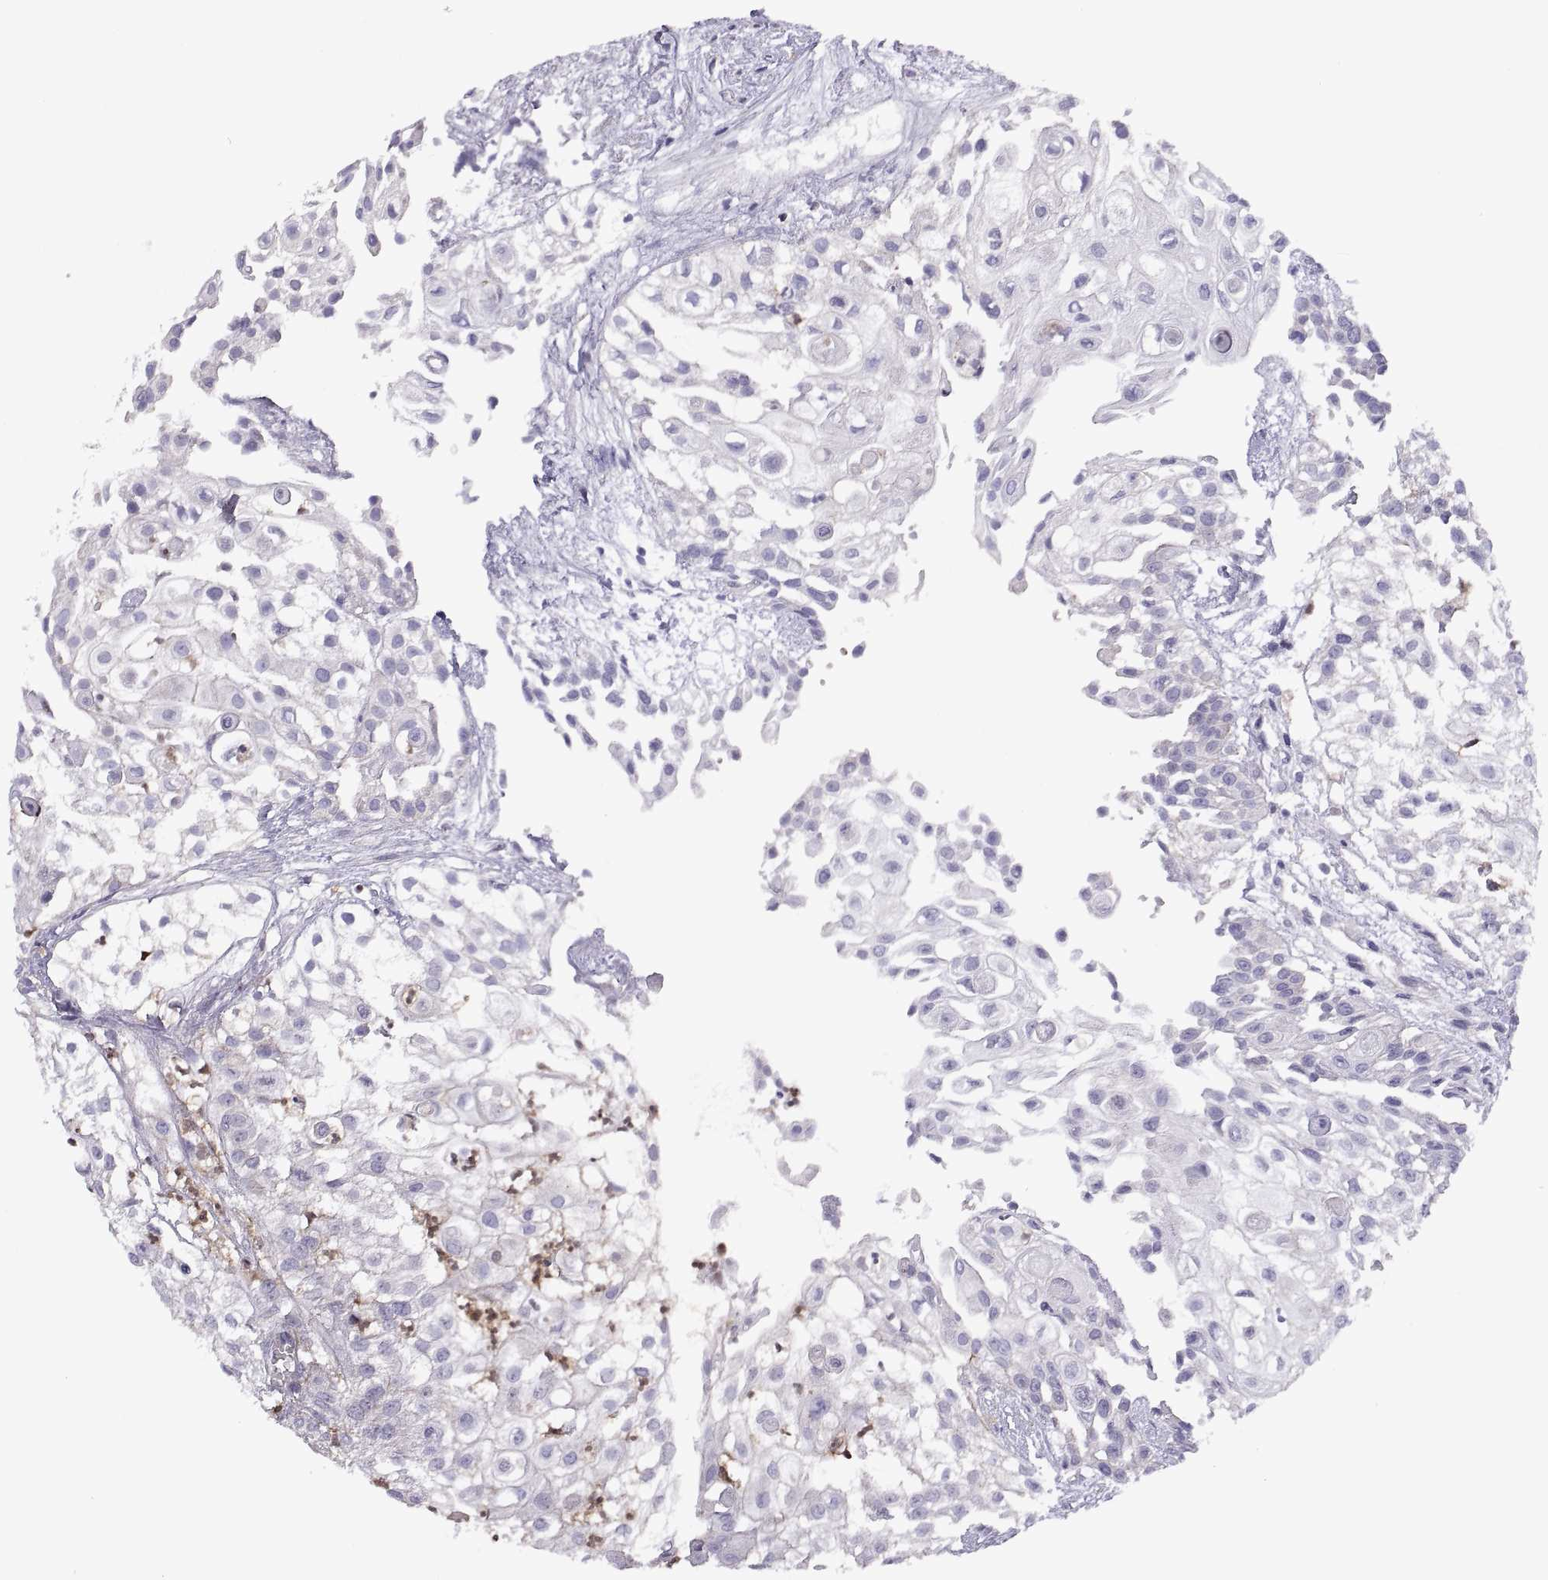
{"staining": {"intensity": "negative", "quantity": "none", "location": "none"}, "tissue": "urothelial cancer", "cell_type": "Tumor cells", "image_type": "cancer", "snomed": [{"axis": "morphology", "description": "Urothelial carcinoma, High grade"}, {"axis": "topography", "description": "Urinary bladder"}], "caption": "High magnification brightfield microscopy of urothelial carcinoma (high-grade) stained with DAB (3,3'-diaminobenzidine) (brown) and counterstained with hematoxylin (blue): tumor cells show no significant staining.", "gene": "DOK3", "patient": {"sex": "female", "age": 79}}